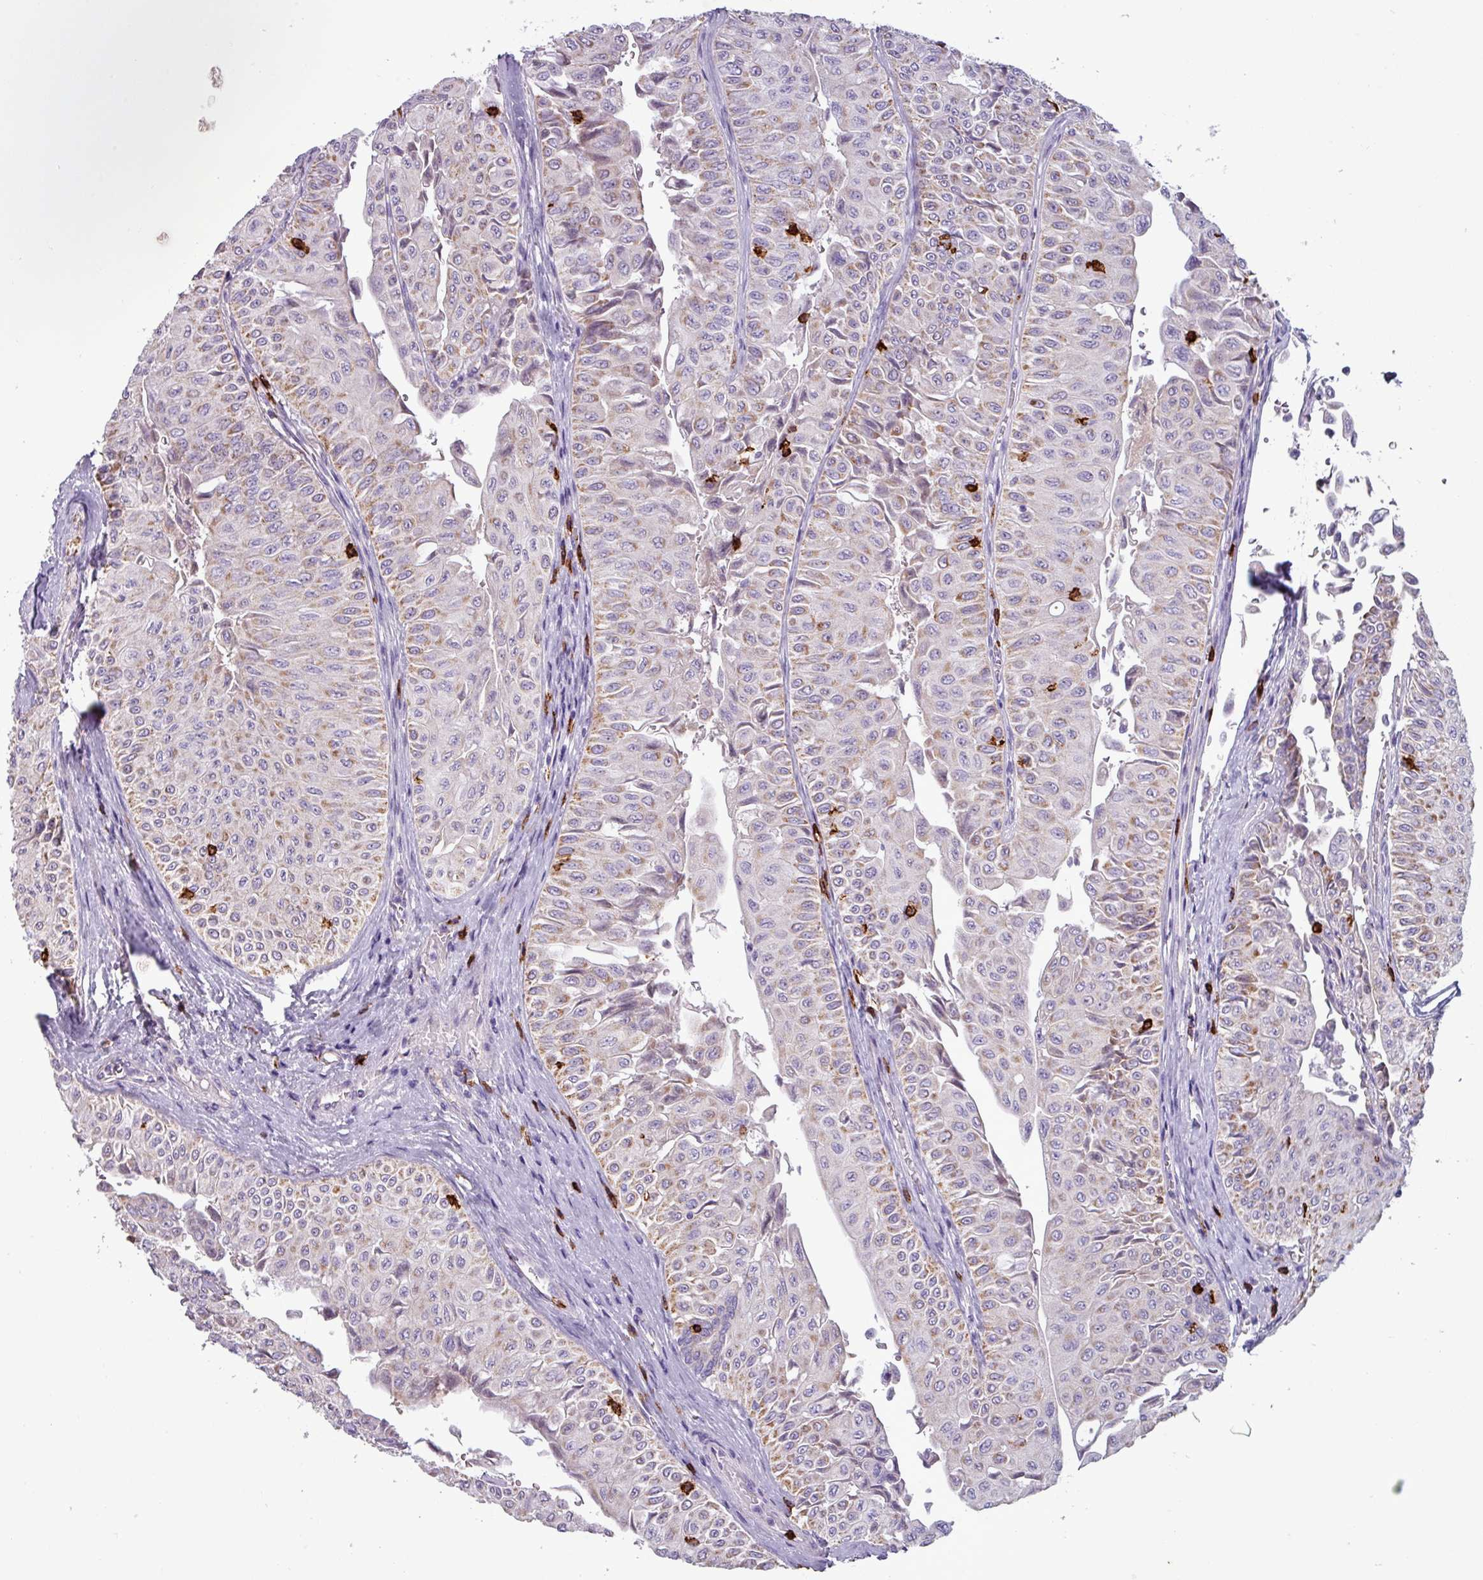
{"staining": {"intensity": "moderate", "quantity": "25%-75%", "location": "cytoplasmic/membranous"}, "tissue": "urothelial cancer", "cell_type": "Tumor cells", "image_type": "cancer", "snomed": [{"axis": "morphology", "description": "Urothelial carcinoma, NOS"}, {"axis": "topography", "description": "Urinary bladder"}], "caption": "A brown stain highlights moderate cytoplasmic/membranous staining of a protein in human transitional cell carcinoma tumor cells.", "gene": "CD8A", "patient": {"sex": "male", "age": 59}}